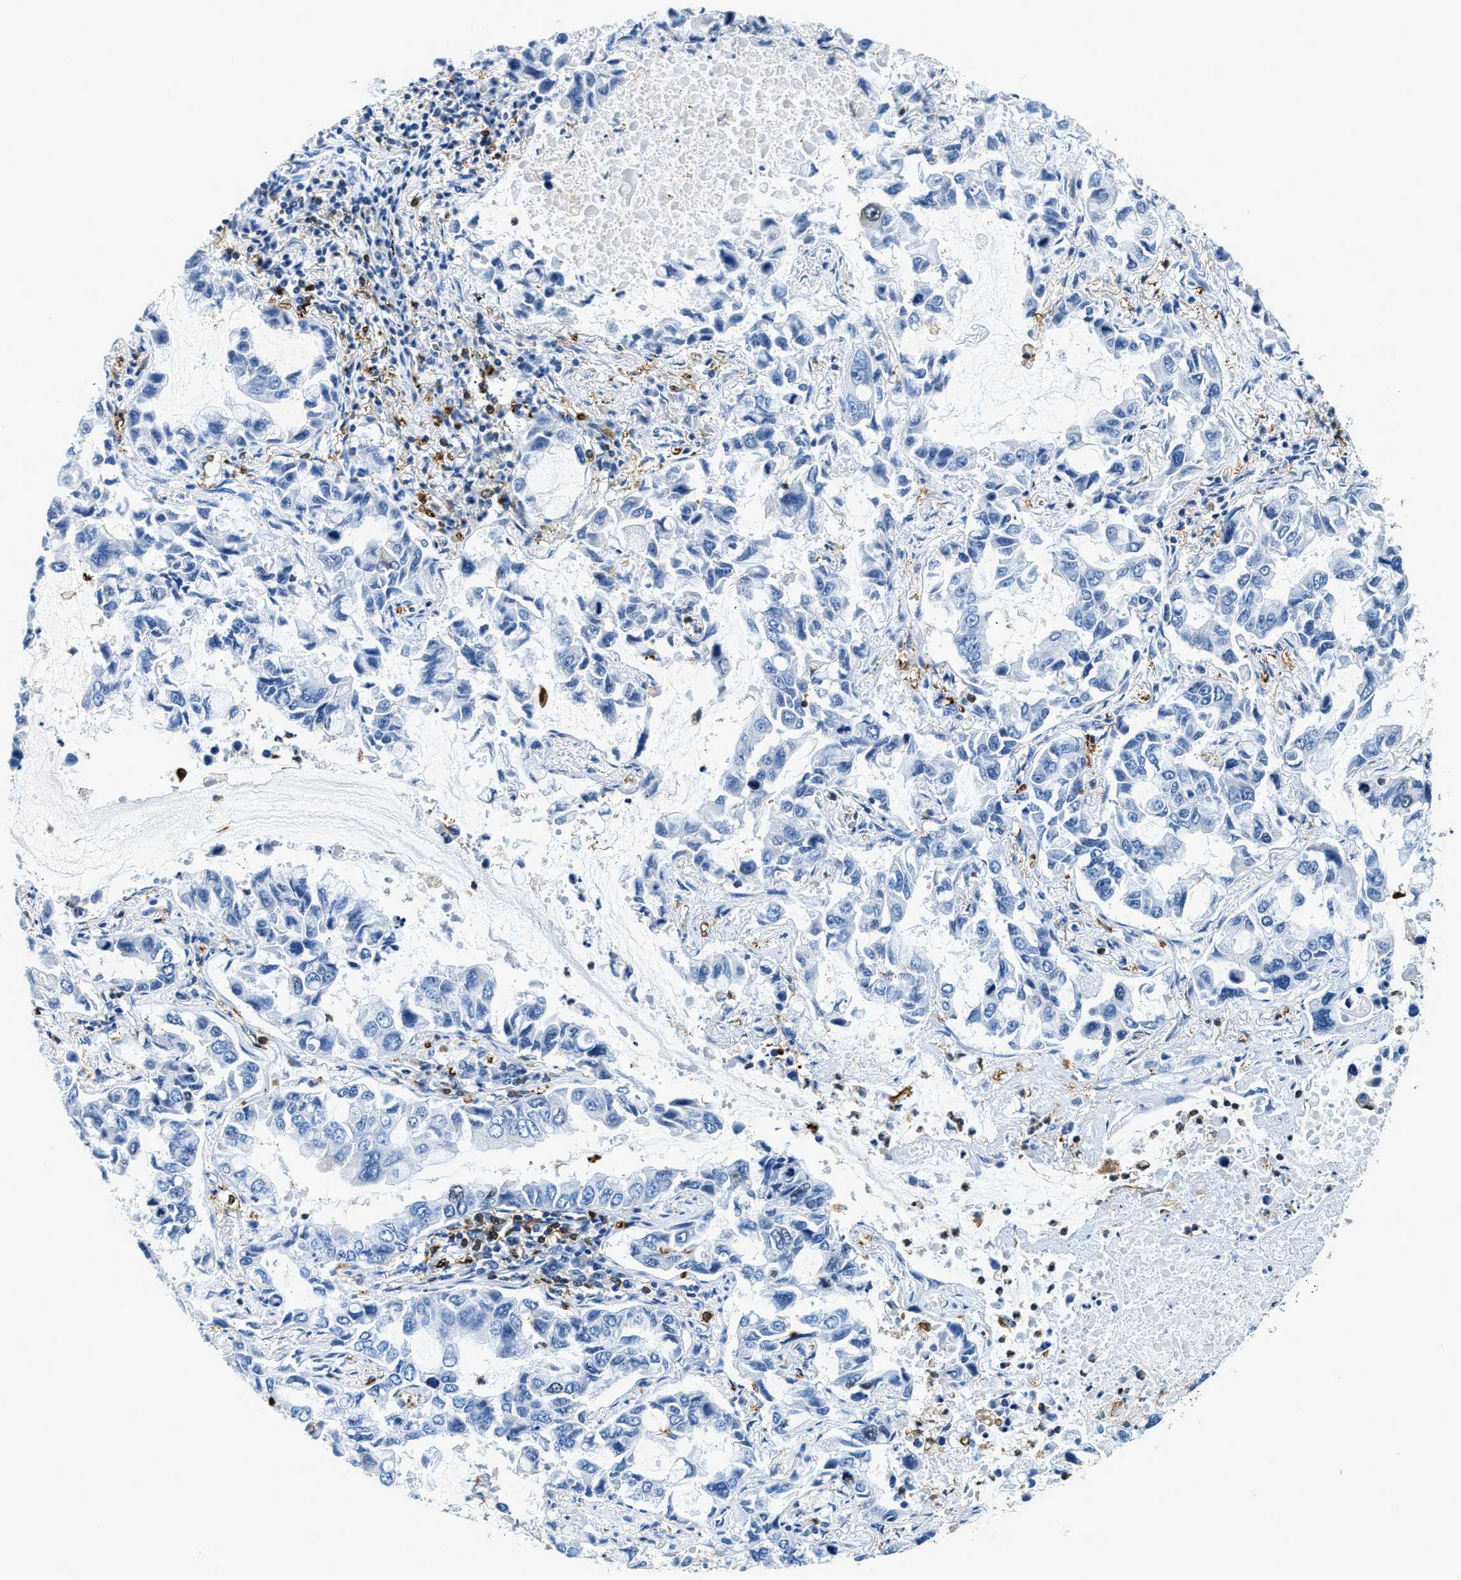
{"staining": {"intensity": "negative", "quantity": "none", "location": "none"}, "tissue": "lung cancer", "cell_type": "Tumor cells", "image_type": "cancer", "snomed": [{"axis": "morphology", "description": "Adenocarcinoma, NOS"}, {"axis": "topography", "description": "Lung"}], "caption": "An IHC micrograph of lung adenocarcinoma is shown. There is no staining in tumor cells of lung adenocarcinoma.", "gene": "CAPG", "patient": {"sex": "male", "age": 64}}